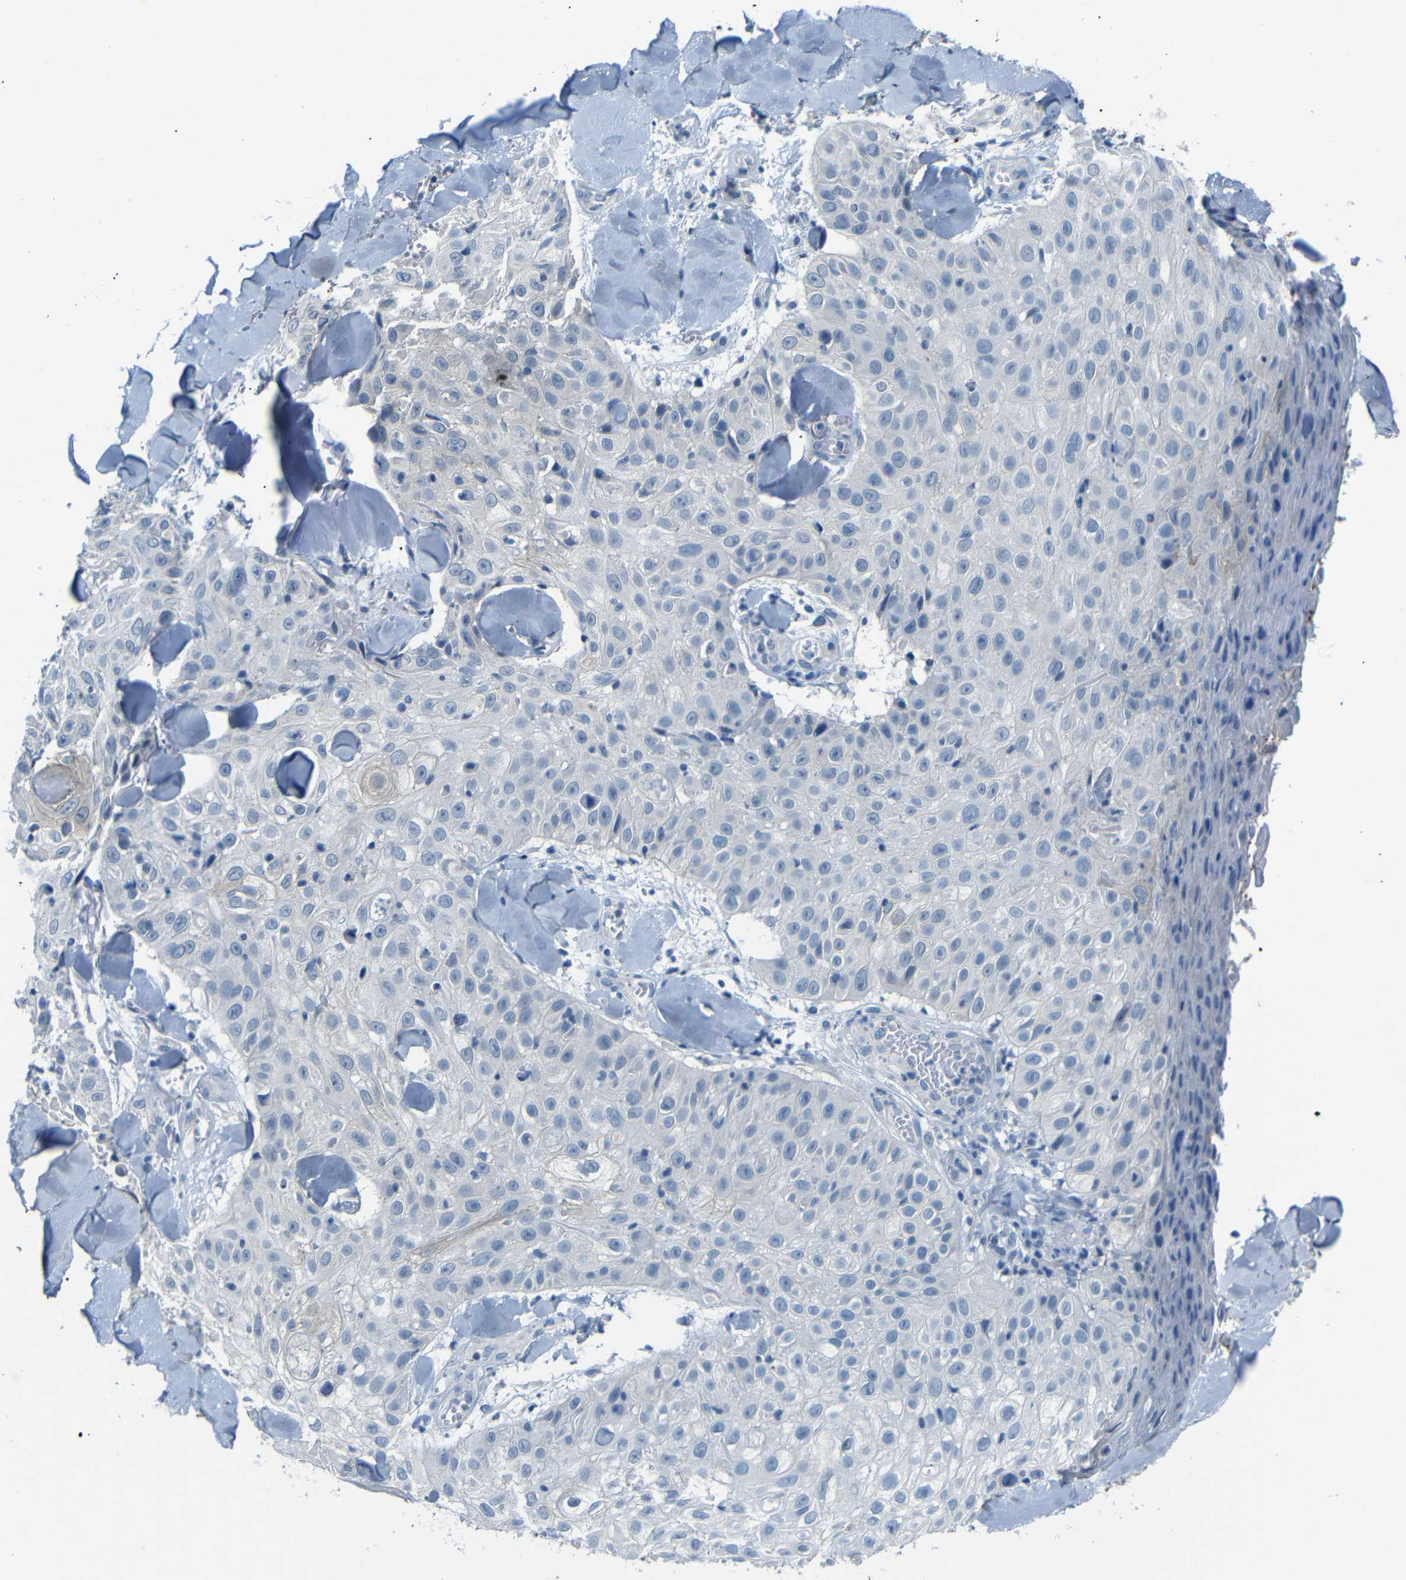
{"staining": {"intensity": "moderate", "quantity": "<25%", "location": "cytoplasmic/membranous"}, "tissue": "skin cancer", "cell_type": "Tumor cells", "image_type": "cancer", "snomed": [{"axis": "morphology", "description": "Squamous cell carcinoma, NOS"}, {"axis": "topography", "description": "Skin"}], "caption": "Human squamous cell carcinoma (skin) stained with a brown dye exhibits moderate cytoplasmic/membranous positive positivity in about <25% of tumor cells.", "gene": "ANK3", "patient": {"sex": "male", "age": 86}}